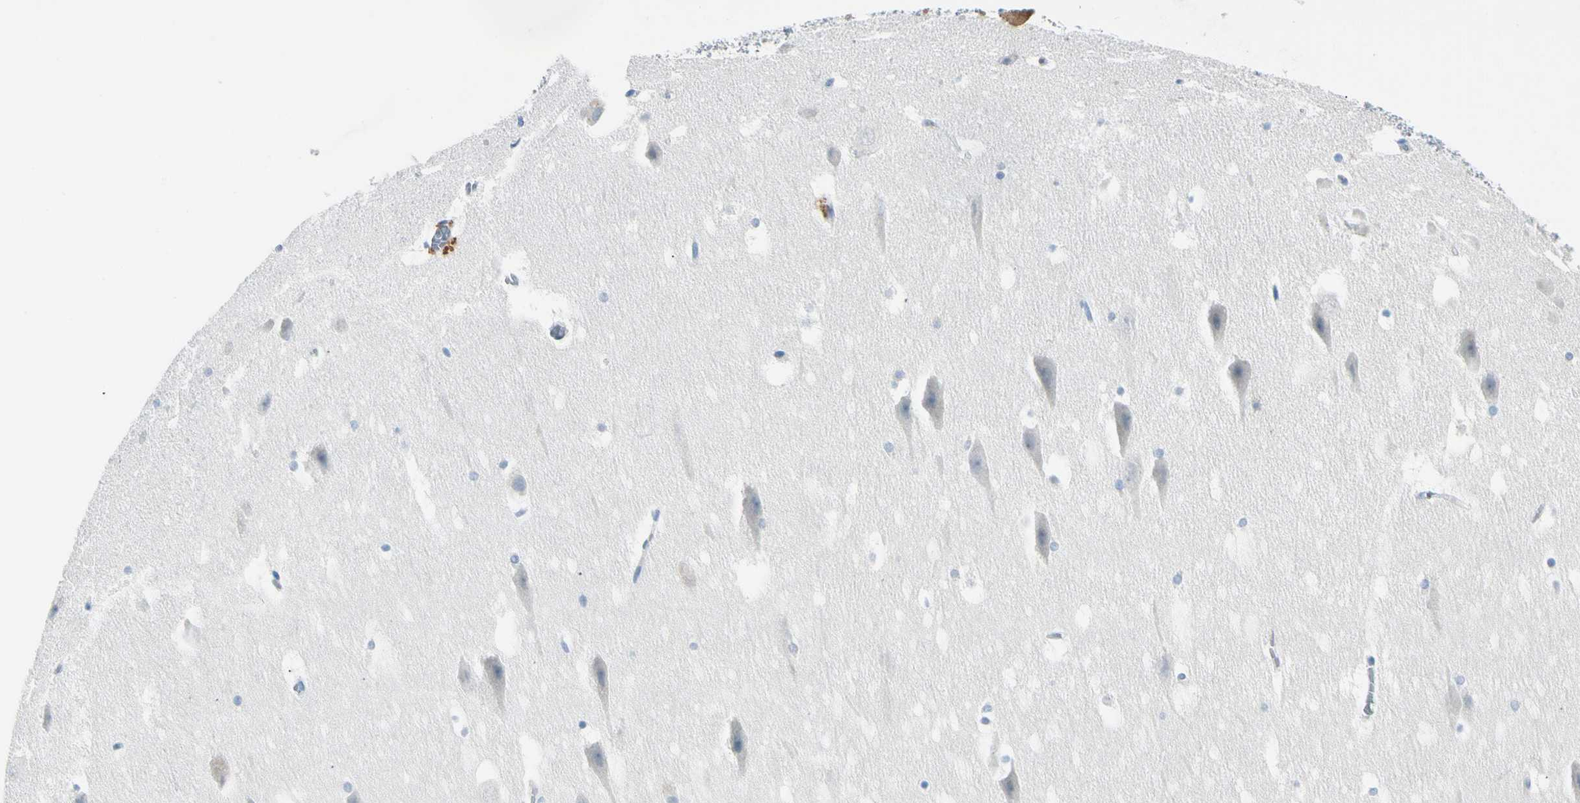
{"staining": {"intensity": "negative", "quantity": "none", "location": "none"}, "tissue": "hippocampus", "cell_type": "Glial cells", "image_type": "normal", "snomed": [{"axis": "morphology", "description": "Normal tissue, NOS"}, {"axis": "topography", "description": "Hippocampus"}], "caption": "Immunohistochemistry of normal hippocampus exhibits no staining in glial cells.", "gene": "SERPIND1", "patient": {"sex": "male", "age": 45}}